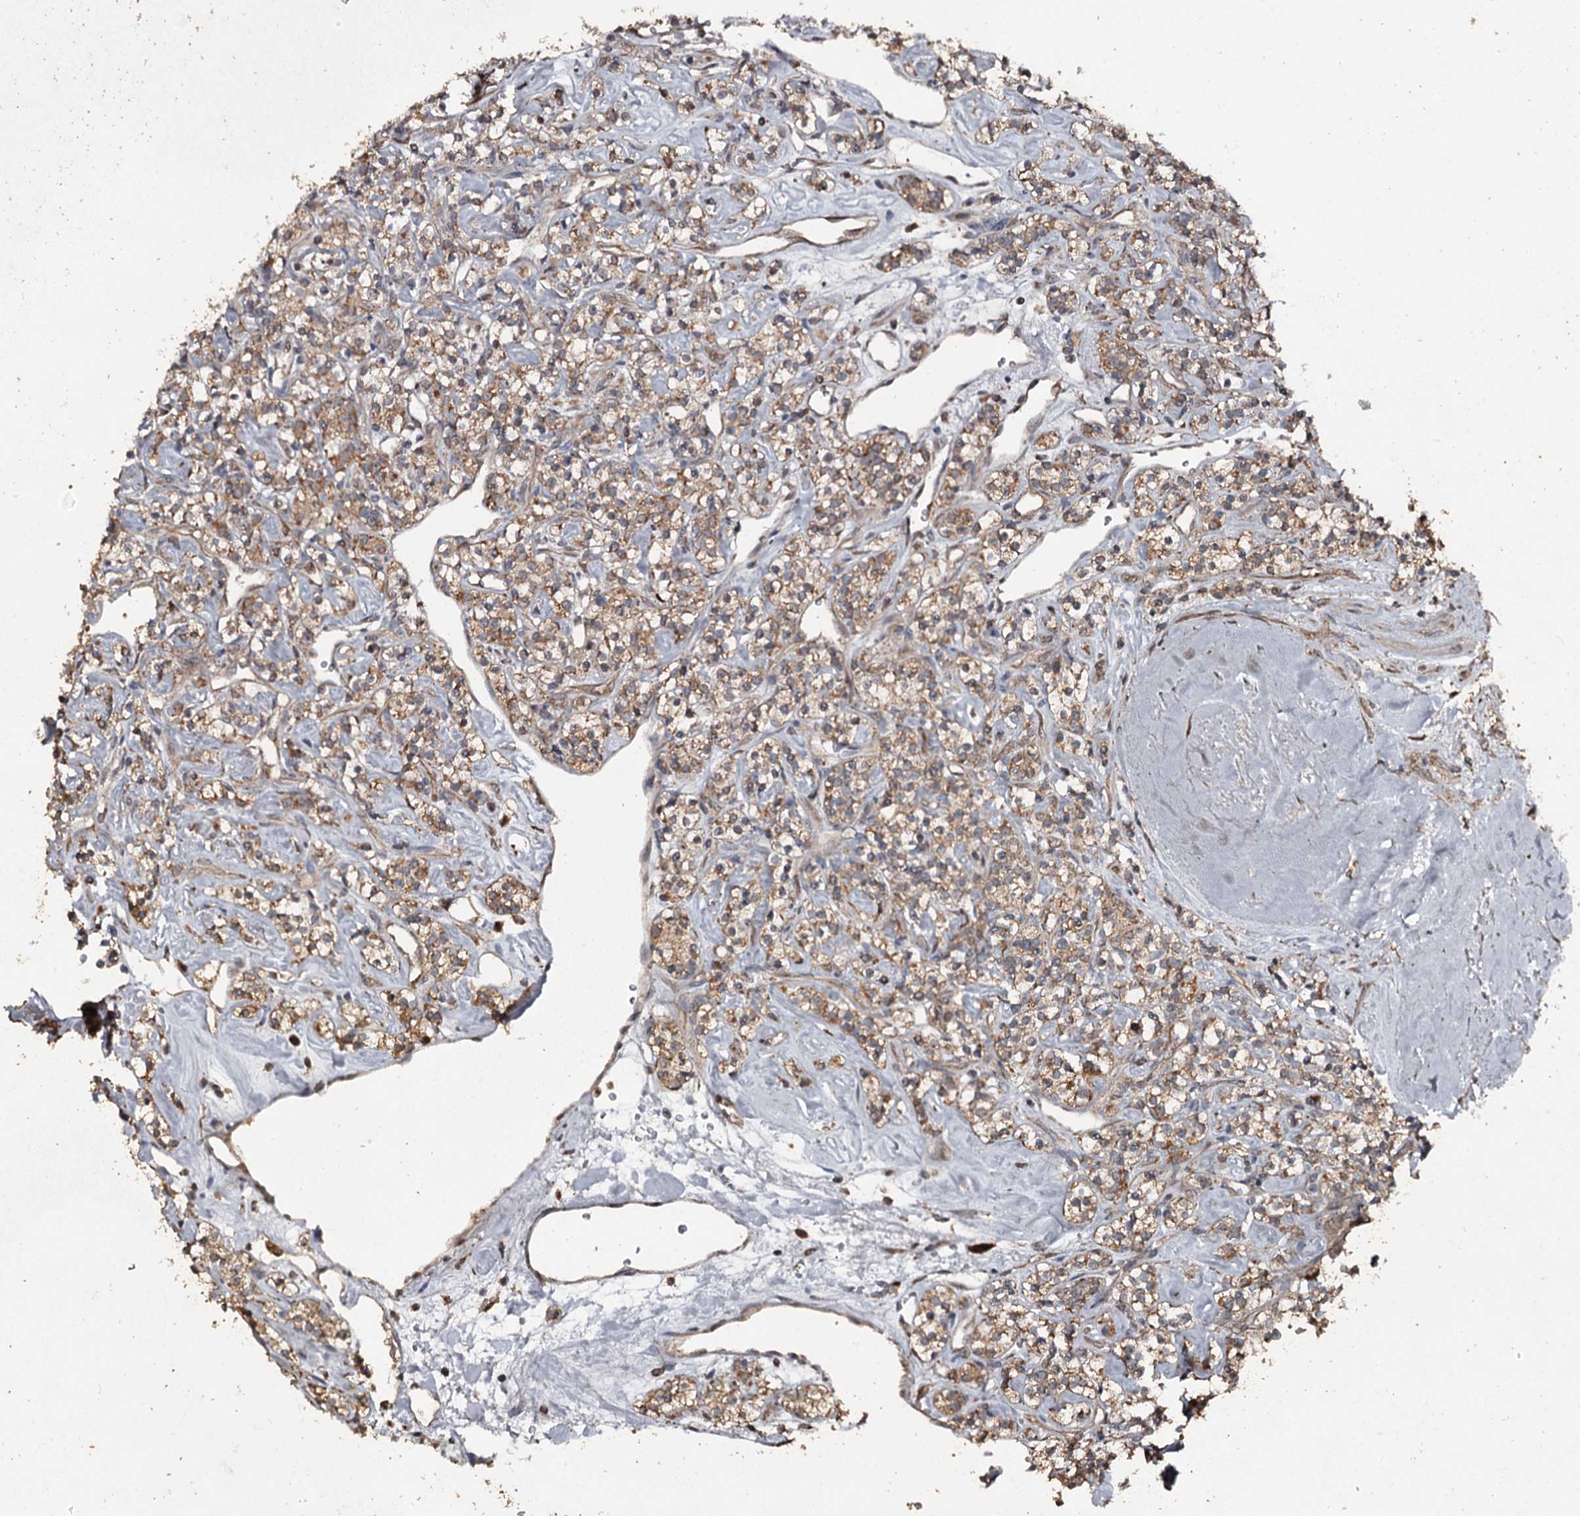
{"staining": {"intensity": "moderate", "quantity": ">75%", "location": "cytoplasmic/membranous"}, "tissue": "renal cancer", "cell_type": "Tumor cells", "image_type": "cancer", "snomed": [{"axis": "morphology", "description": "Adenocarcinoma, NOS"}, {"axis": "topography", "description": "Kidney"}], "caption": "About >75% of tumor cells in renal cancer (adenocarcinoma) demonstrate moderate cytoplasmic/membranous protein positivity as visualized by brown immunohistochemical staining.", "gene": "WIPI1", "patient": {"sex": "male", "age": 77}}